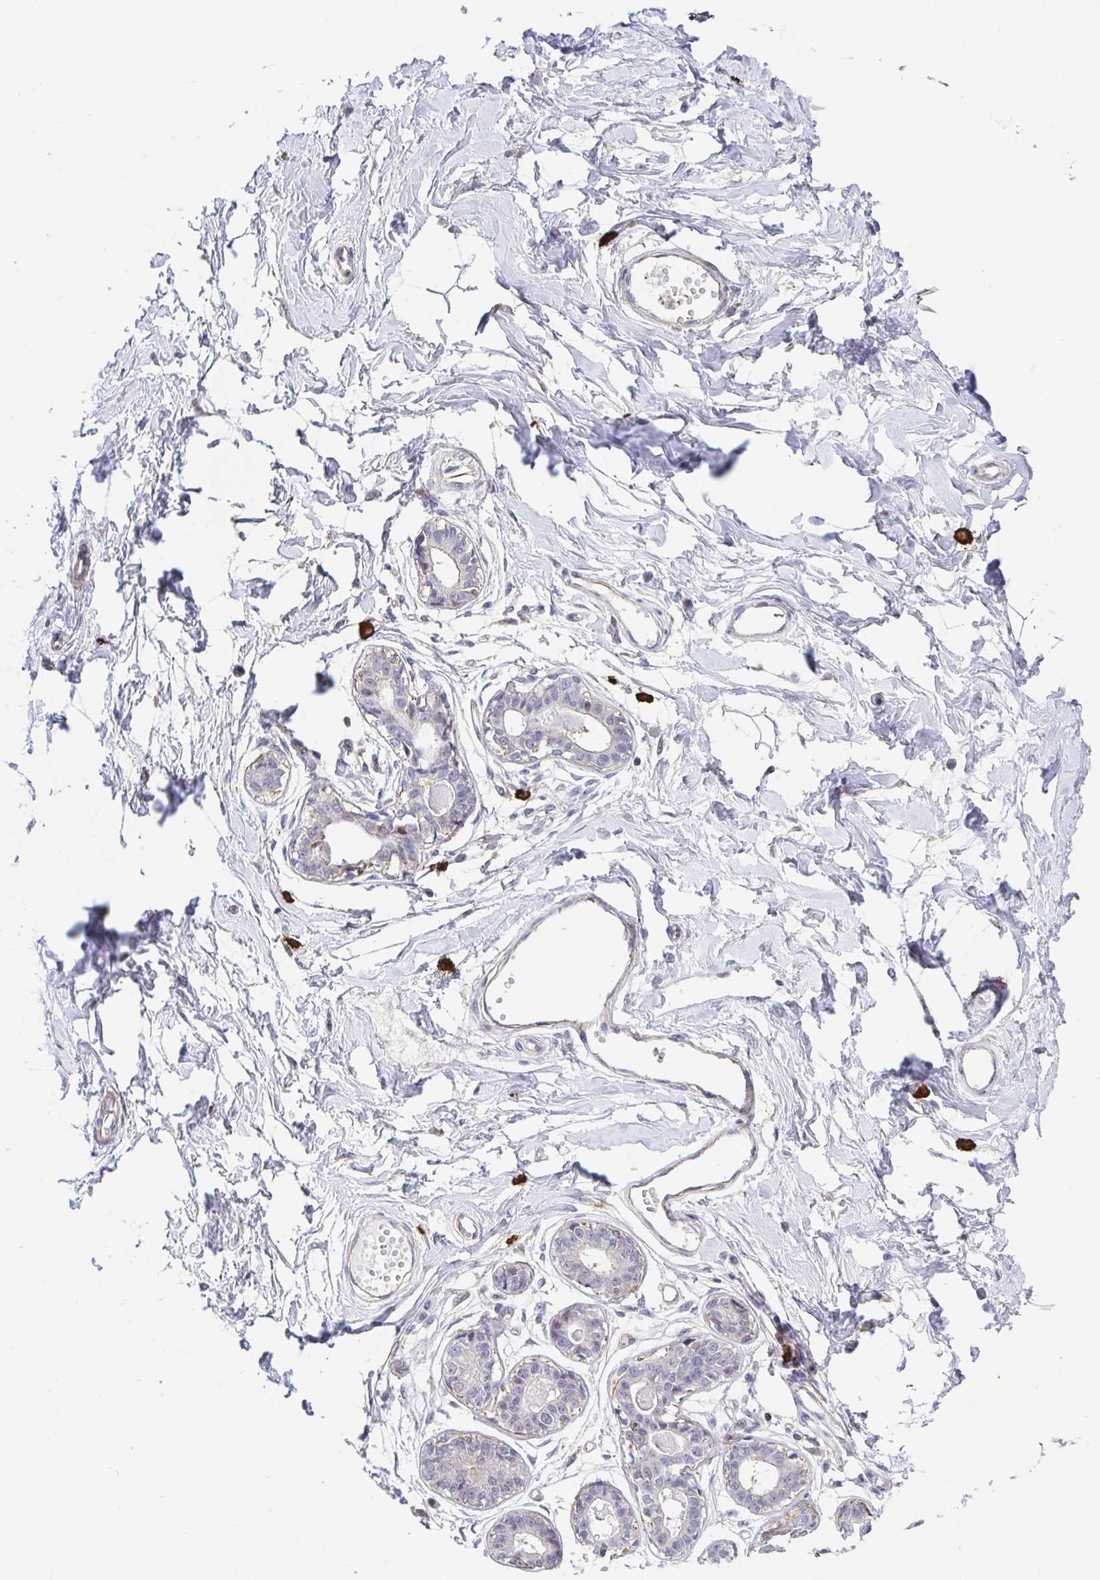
{"staining": {"intensity": "negative", "quantity": "none", "location": "none"}, "tissue": "breast", "cell_type": "Adipocytes", "image_type": "normal", "snomed": [{"axis": "morphology", "description": "Normal tissue, NOS"}, {"axis": "topography", "description": "Breast"}], "caption": "This photomicrograph is of unremarkable breast stained with immunohistochemistry (IHC) to label a protein in brown with the nuclei are counter-stained blue. There is no staining in adipocytes.", "gene": "PREPL", "patient": {"sex": "female", "age": 45}}